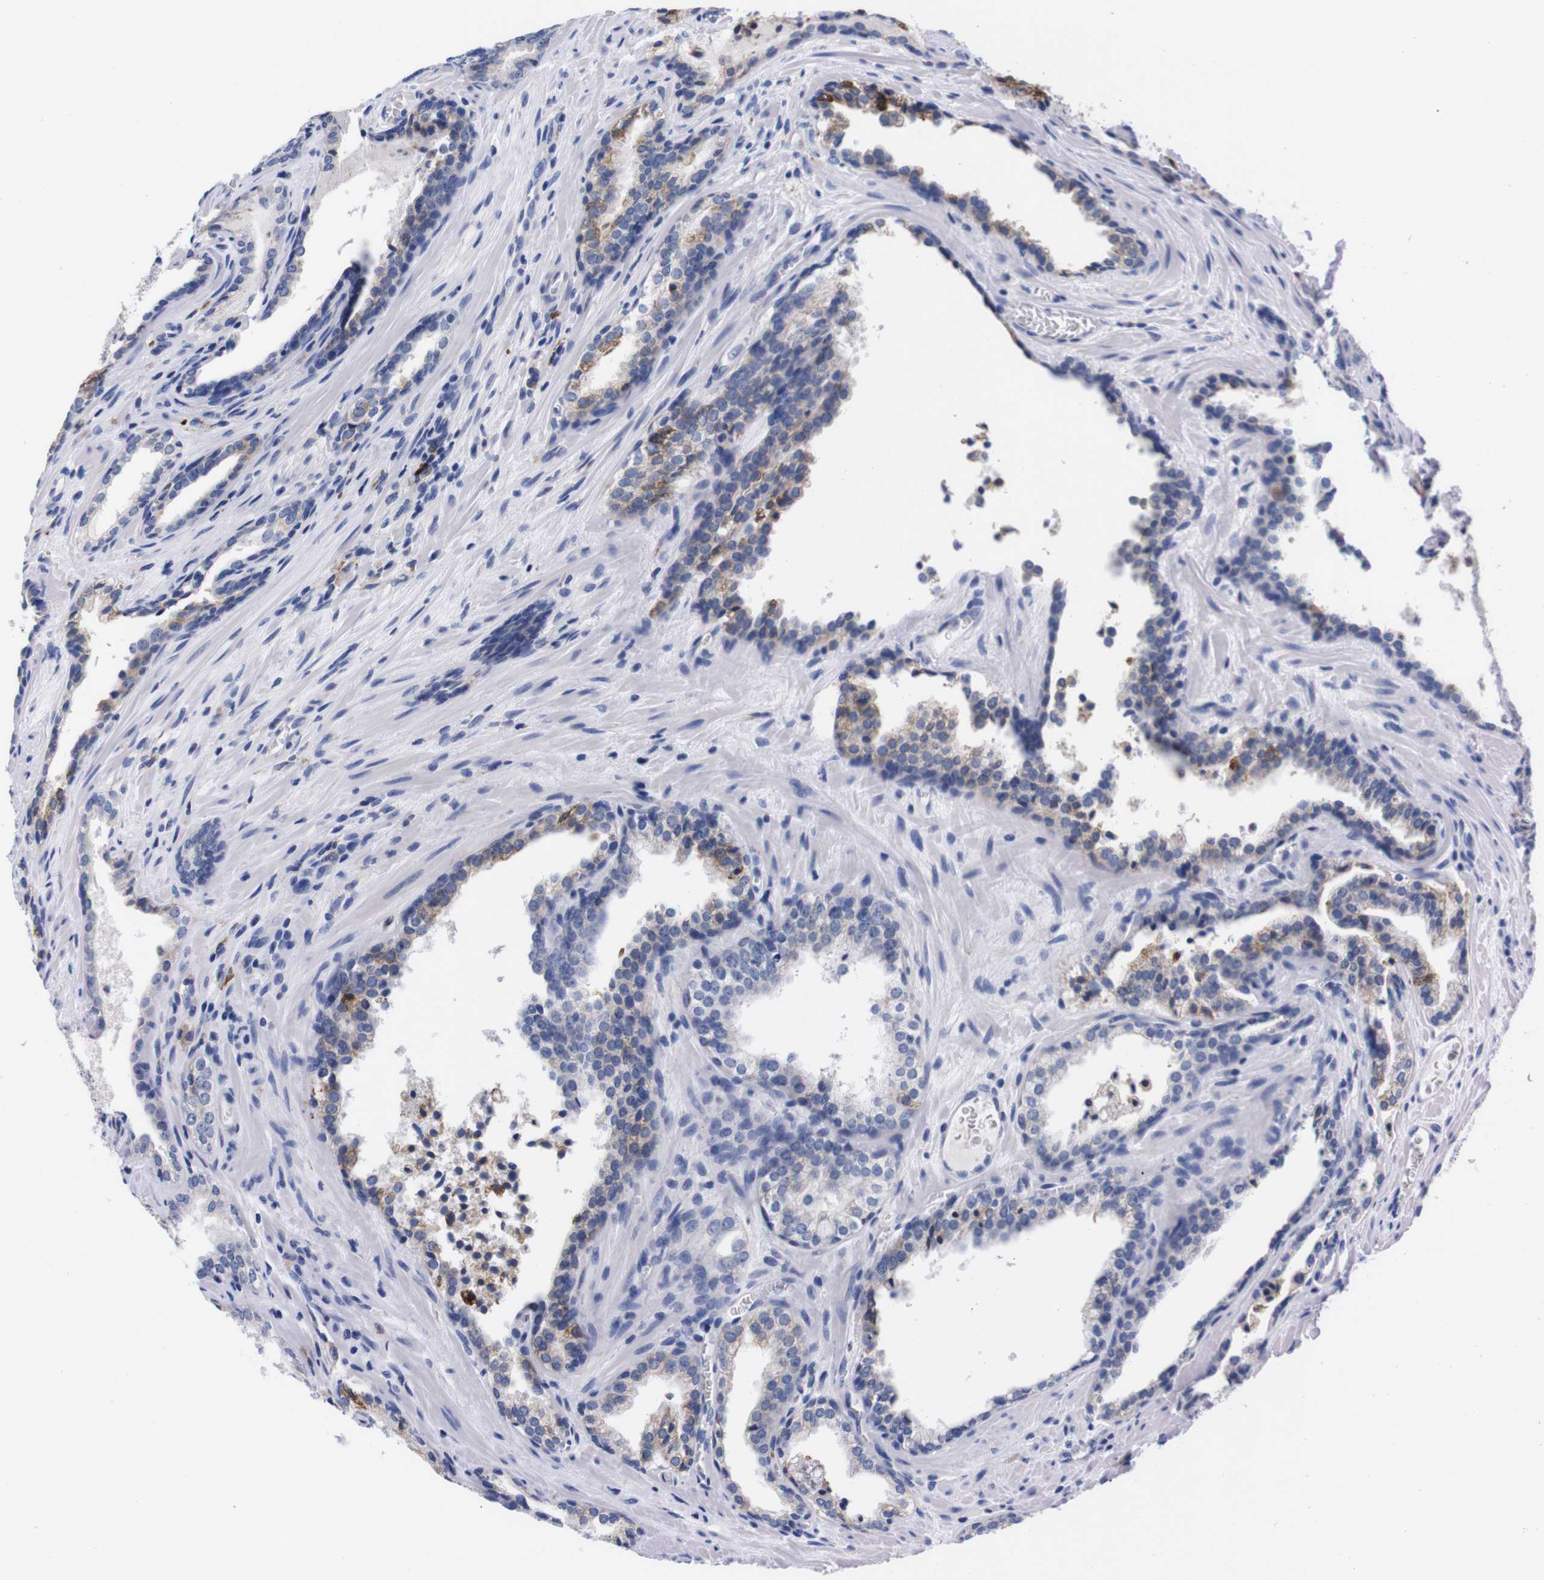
{"staining": {"intensity": "weak", "quantity": "<25%", "location": "cytoplasmic/membranous"}, "tissue": "prostate cancer", "cell_type": "Tumor cells", "image_type": "cancer", "snomed": [{"axis": "morphology", "description": "Adenocarcinoma, Low grade"}, {"axis": "topography", "description": "Prostate"}], "caption": "Low-grade adenocarcinoma (prostate) was stained to show a protein in brown. There is no significant expression in tumor cells.", "gene": "NEBL", "patient": {"sex": "male", "age": 60}}